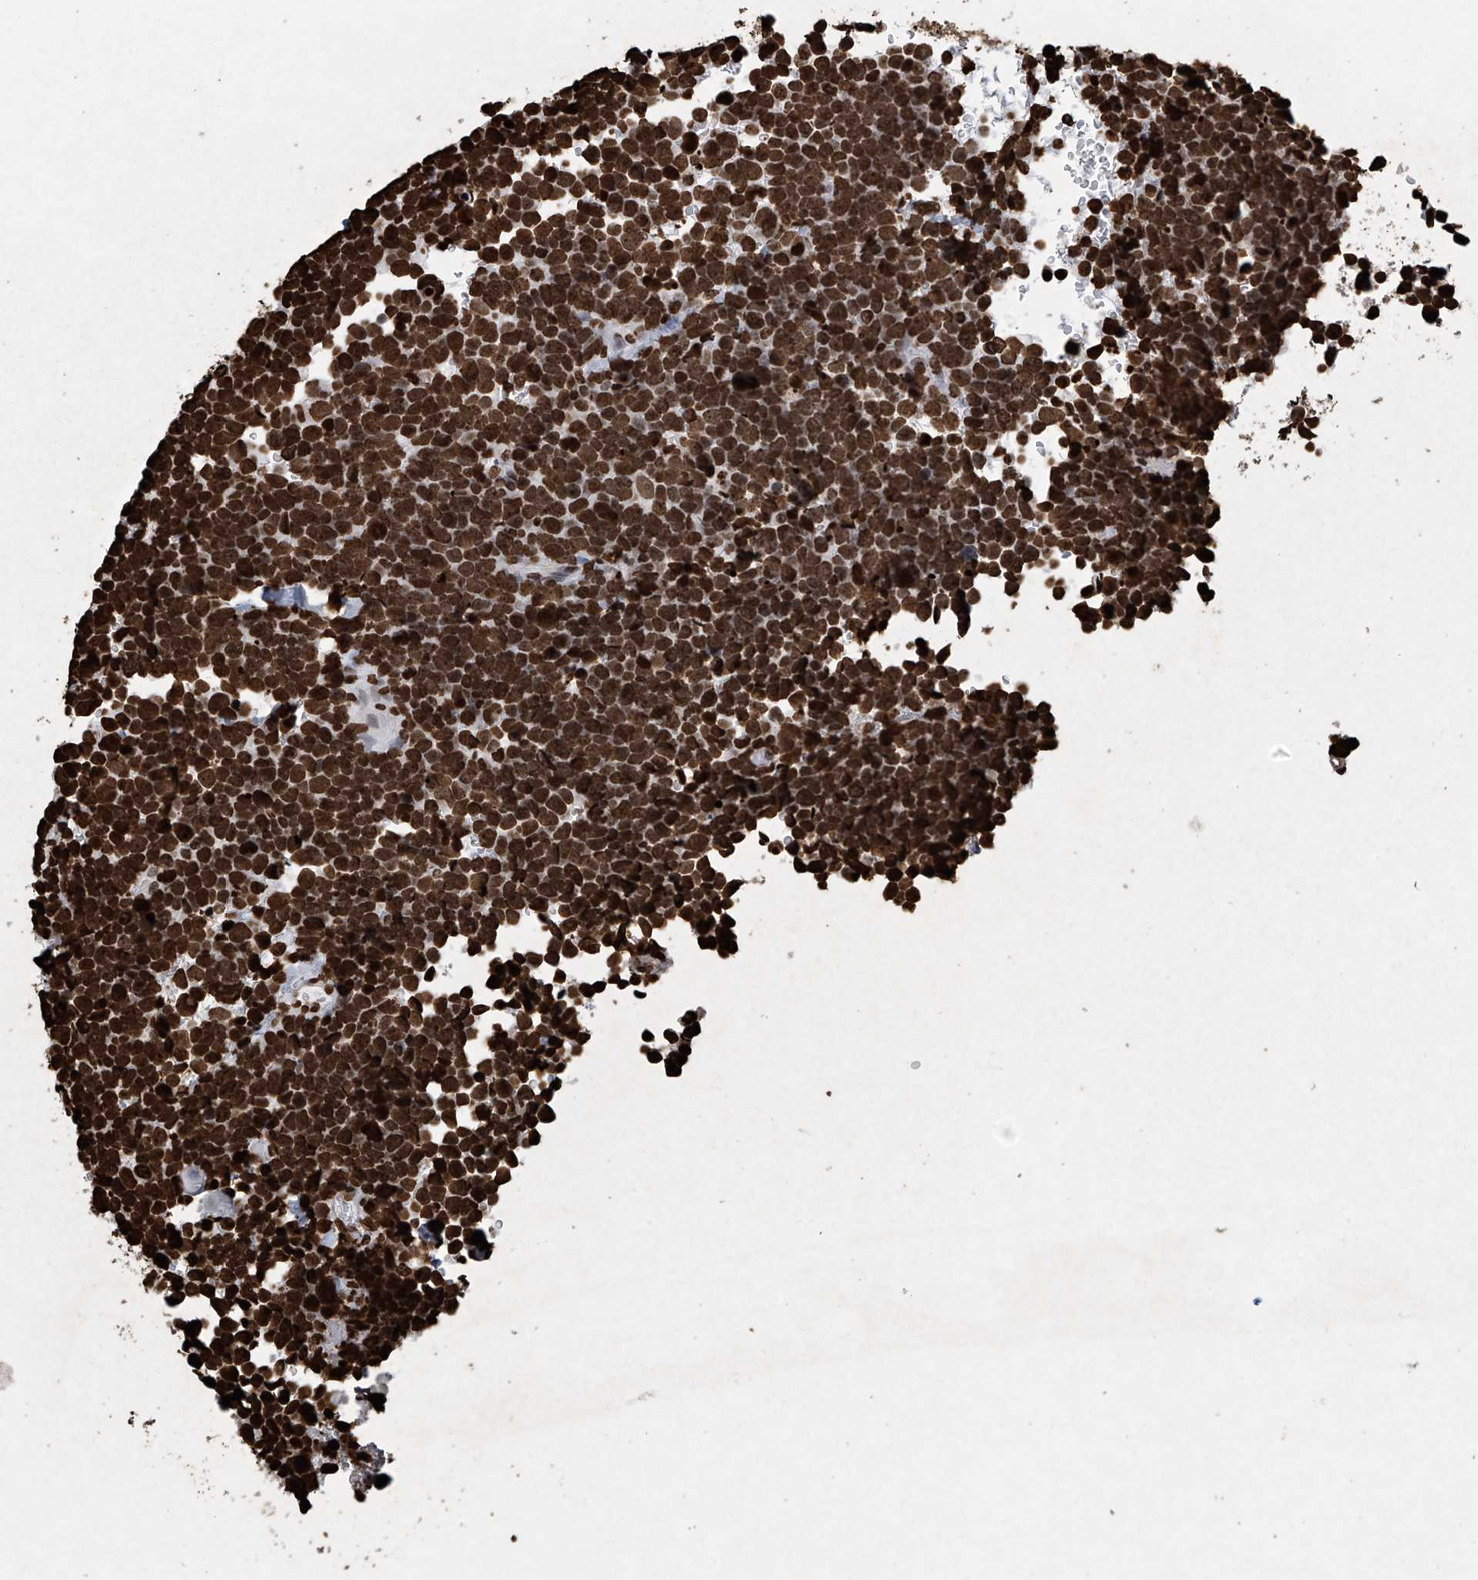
{"staining": {"intensity": "strong", "quantity": ">75%", "location": "nuclear"}, "tissue": "urothelial cancer", "cell_type": "Tumor cells", "image_type": "cancer", "snomed": [{"axis": "morphology", "description": "Urothelial carcinoma, High grade"}, {"axis": "topography", "description": "Urinary bladder"}], "caption": "Immunohistochemistry (IHC) of human urothelial cancer displays high levels of strong nuclear positivity in approximately >75% of tumor cells.", "gene": "H3-3A", "patient": {"sex": "female", "age": 82}}